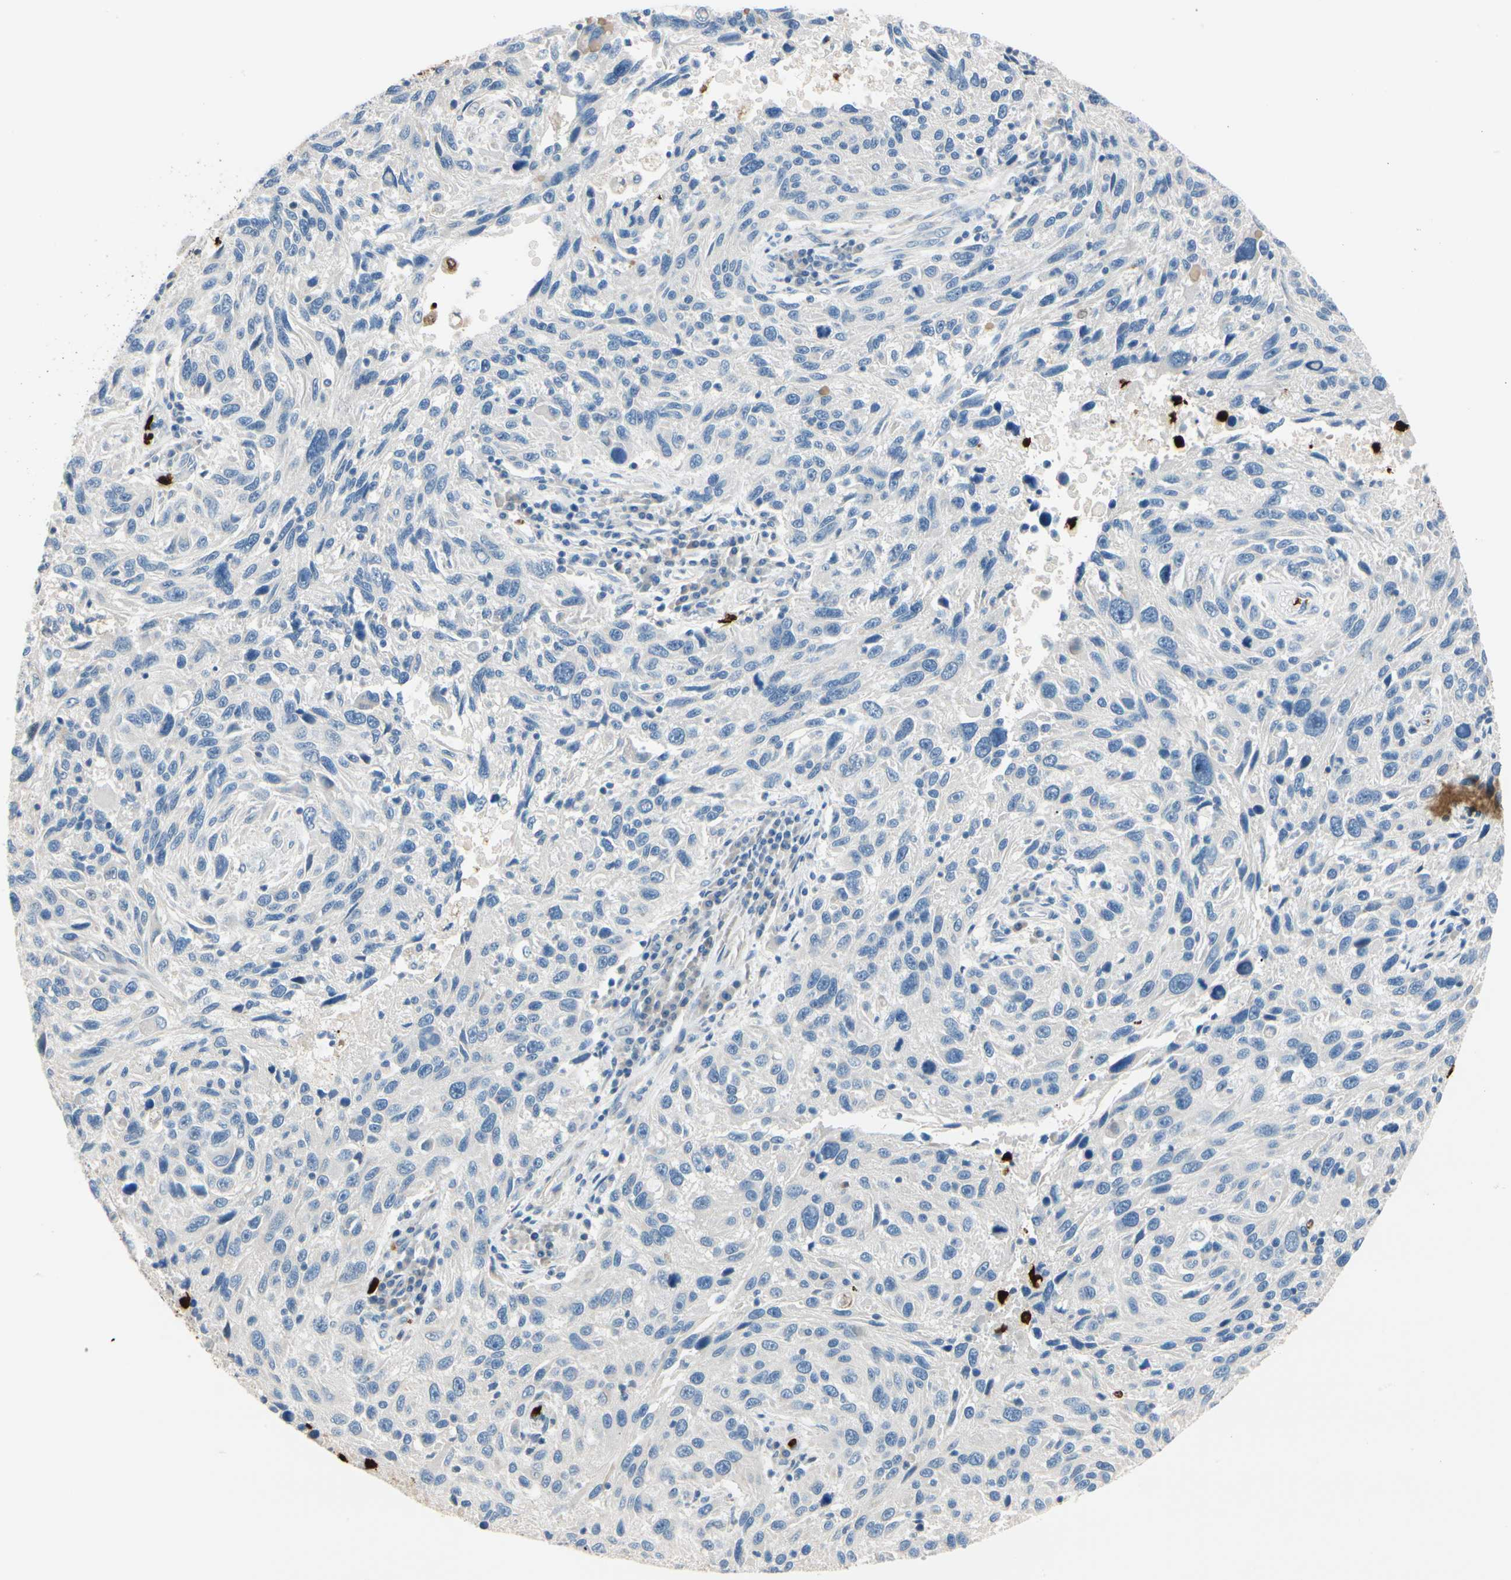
{"staining": {"intensity": "negative", "quantity": "none", "location": "none"}, "tissue": "melanoma", "cell_type": "Tumor cells", "image_type": "cancer", "snomed": [{"axis": "morphology", "description": "Malignant melanoma, NOS"}, {"axis": "topography", "description": "Skin"}], "caption": "This micrograph is of malignant melanoma stained with IHC to label a protein in brown with the nuclei are counter-stained blue. There is no staining in tumor cells.", "gene": "TRAF5", "patient": {"sex": "male", "age": 53}}